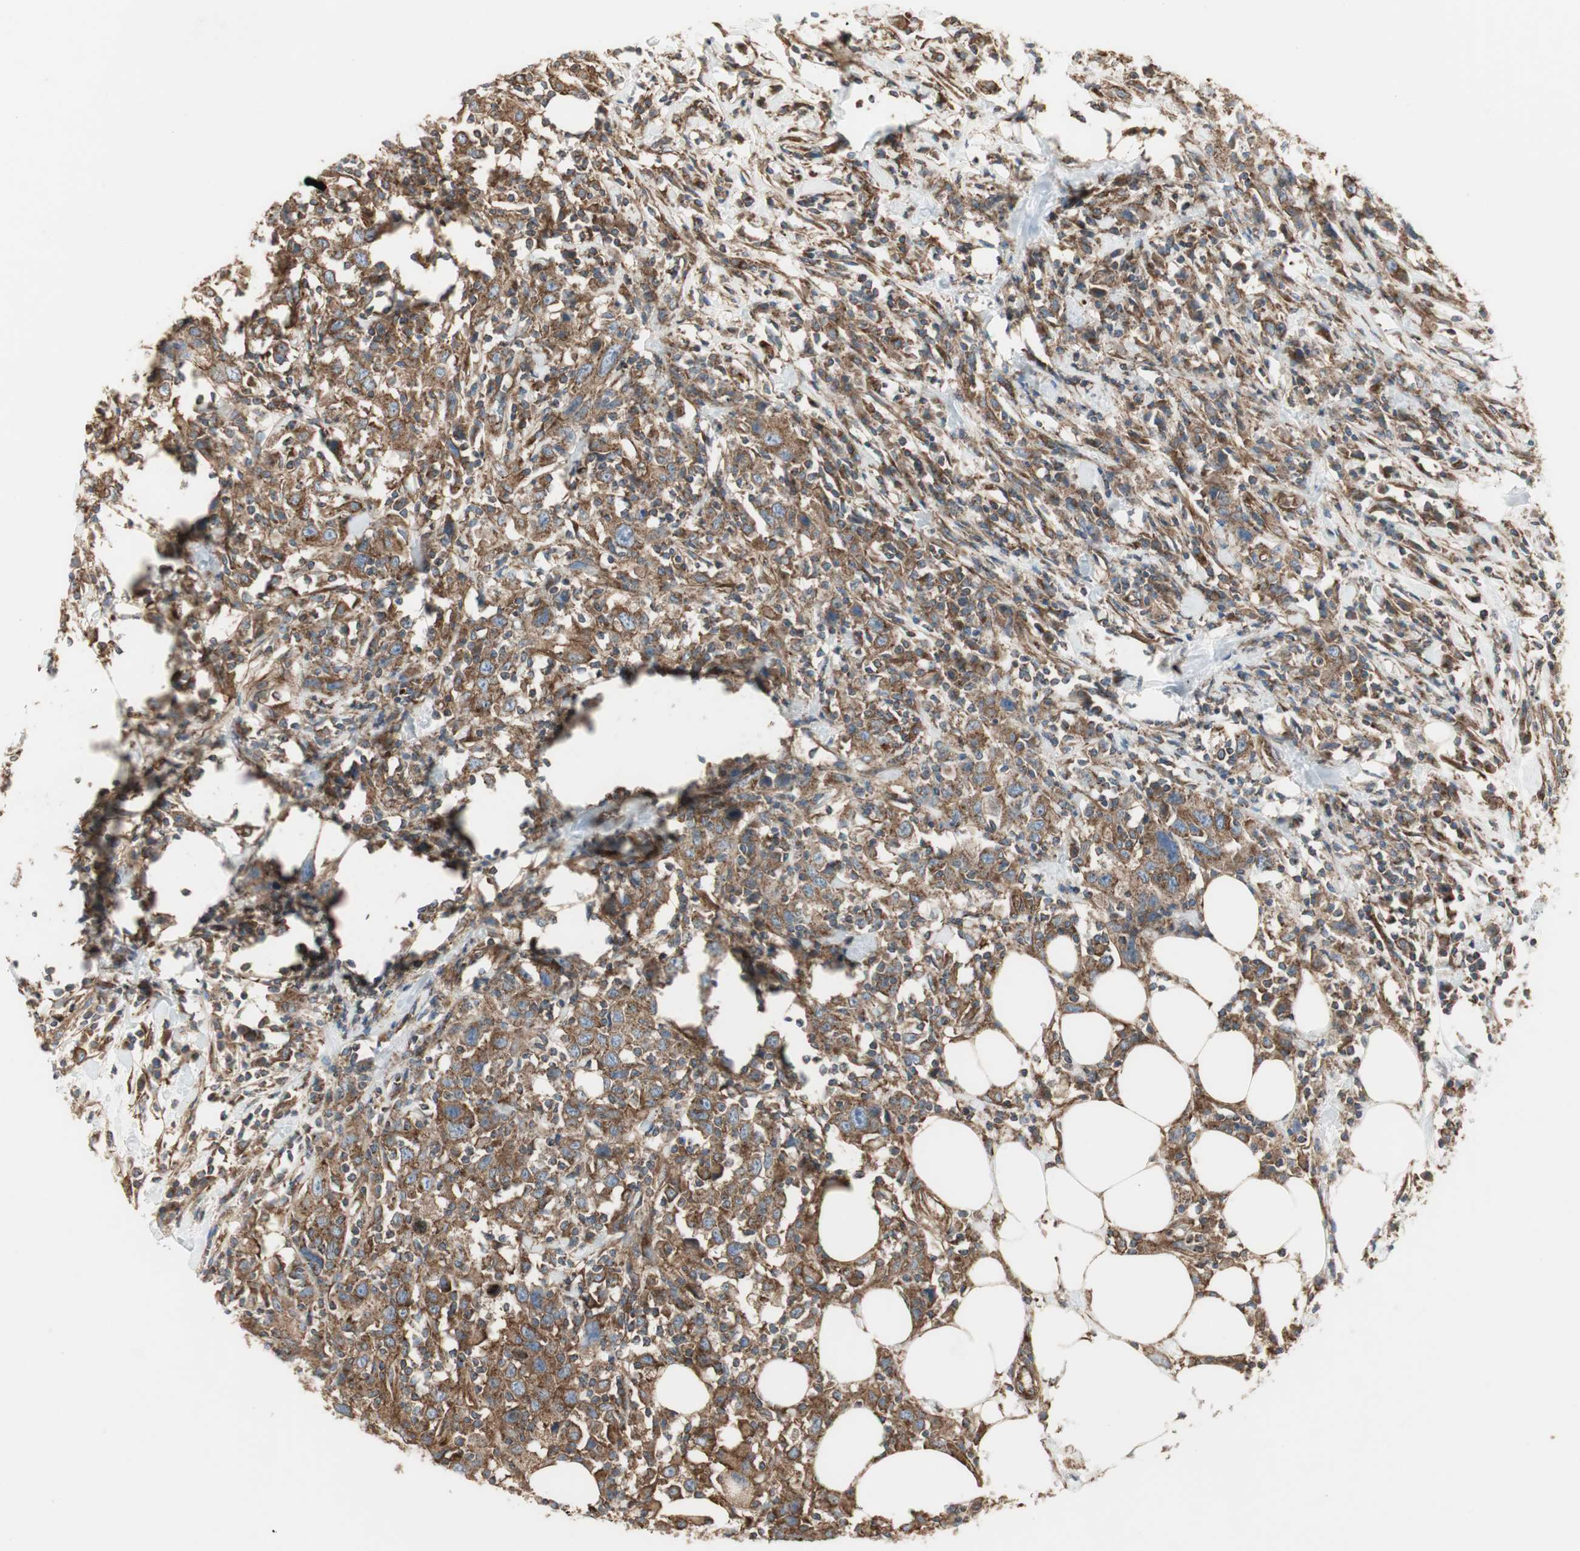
{"staining": {"intensity": "strong", "quantity": ">75%", "location": "cytoplasmic/membranous"}, "tissue": "urothelial cancer", "cell_type": "Tumor cells", "image_type": "cancer", "snomed": [{"axis": "morphology", "description": "Urothelial carcinoma, High grade"}, {"axis": "topography", "description": "Urinary bladder"}], "caption": "Protein expression analysis of urothelial cancer displays strong cytoplasmic/membranous expression in about >75% of tumor cells. (DAB (3,3'-diaminobenzidine) IHC with brightfield microscopy, high magnification).", "gene": "H6PD", "patient": {"sex": "male", "age": 61}}